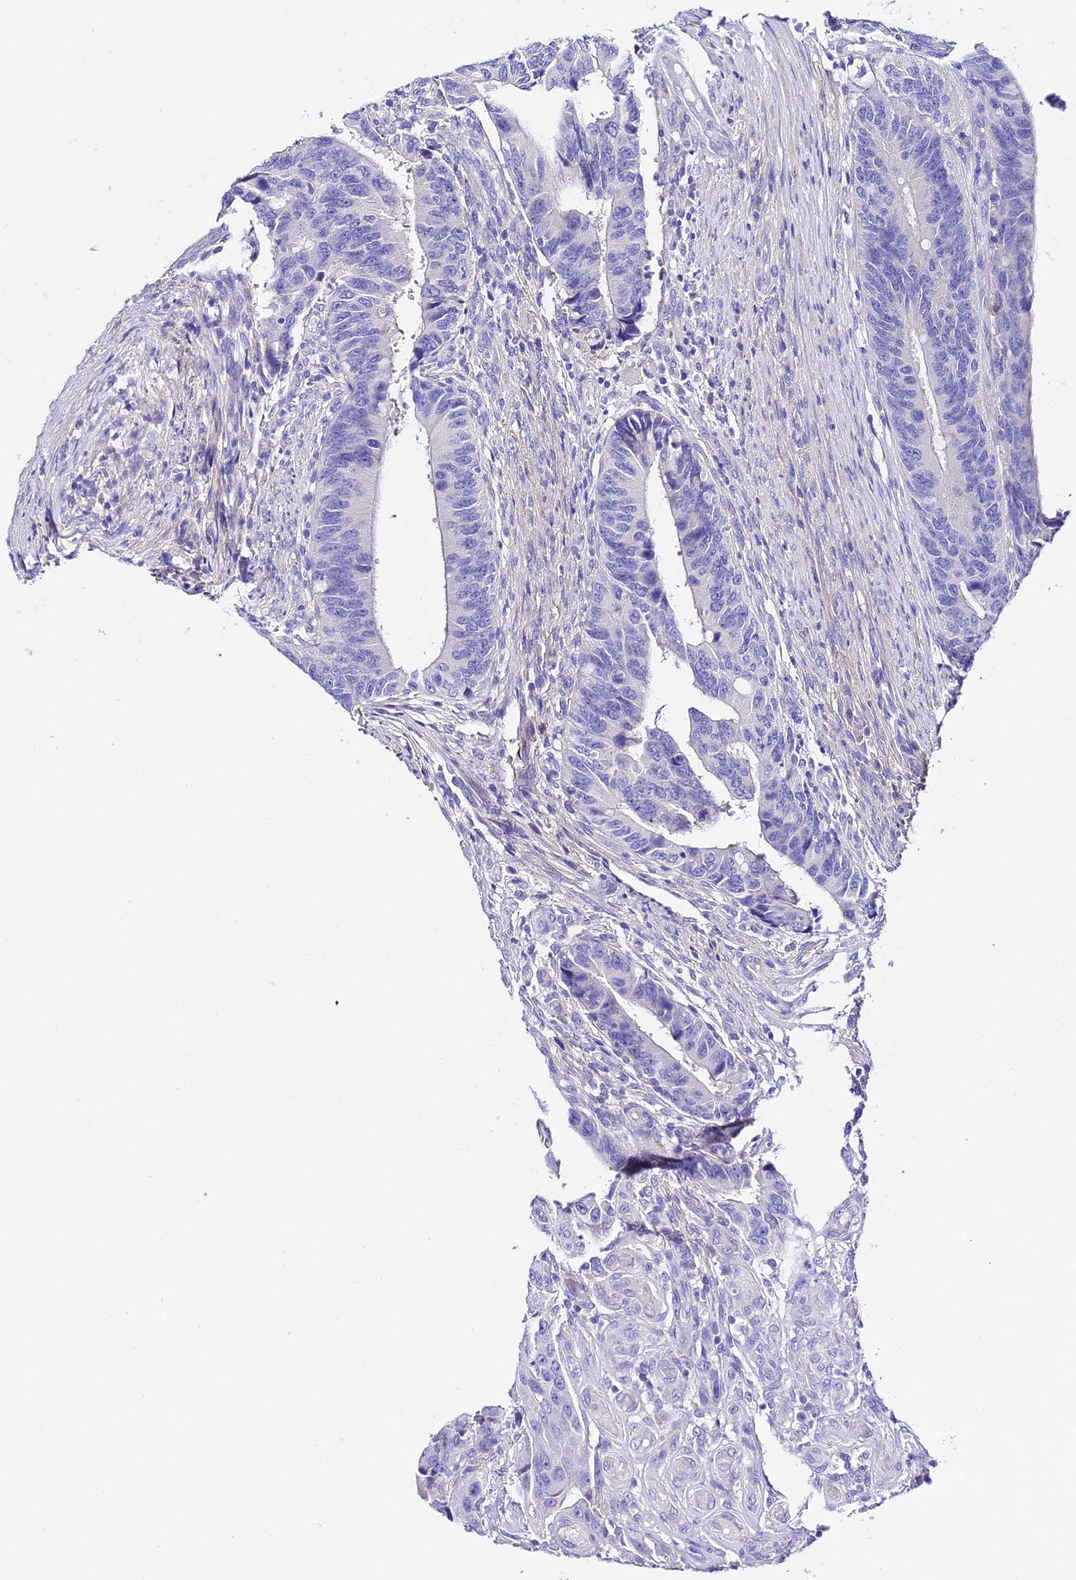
{"staining": {"intensity": "negative", "quantity": "none", "location": "none"}, "tissue": "colorectal cancer", "cell_type": "Tumor cells", "image_type": "cancer", "snomed": [{"axis": "morphology", "description": "Adenocarcinoma, NOS"}, {"axis": "topography", "description": "Colon"}], "caption": "Colorectal adenocarcinoma was stained to show a protein in brown. There is no significant positivity in tumor cells.", "gene": "TMEM117", "patient": {"sex": "male", "age": 87}}